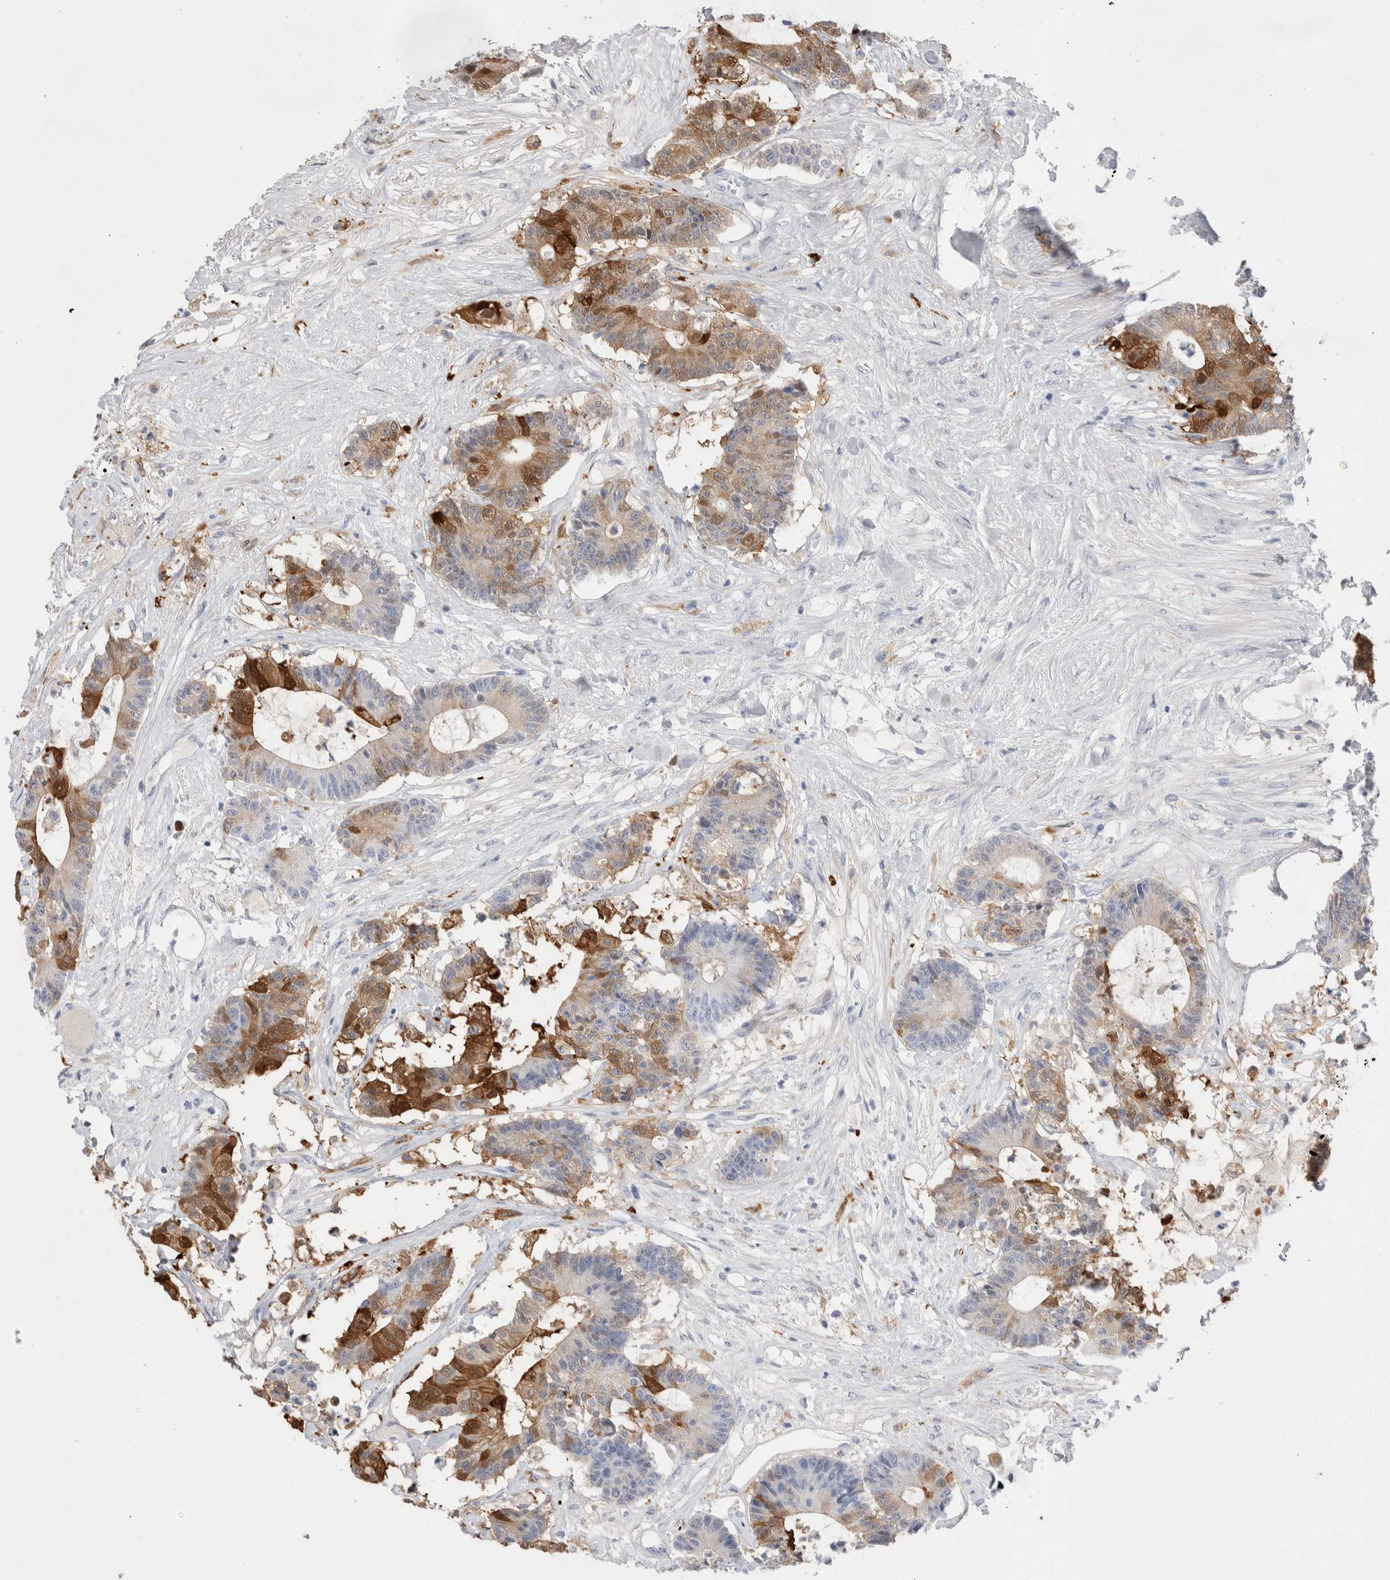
{"staining": {"intensity": "strong", "quantity": "25%-75%", "location": "cytoplasmic/membranous"}, "tissue": "colorectal cancer", "cell_type": "Tumor cells", "image_type": "cancer", "snomed": [{"axis": "morphology", "description": "Adenocarcinoma, NOS"}, {"axis": "topography", "description": "Colon"}], "caption": "Colorectal cancer tissue exhibits strong cytoplasmic/membranous expression in about 25%-75% of tumor cells, visualized by immunohistochemistry. (IHC, brightfield microscopy, high magnification).", "gene": "NAPEPLD", "patient": {"sex": "female", "age": 84}}